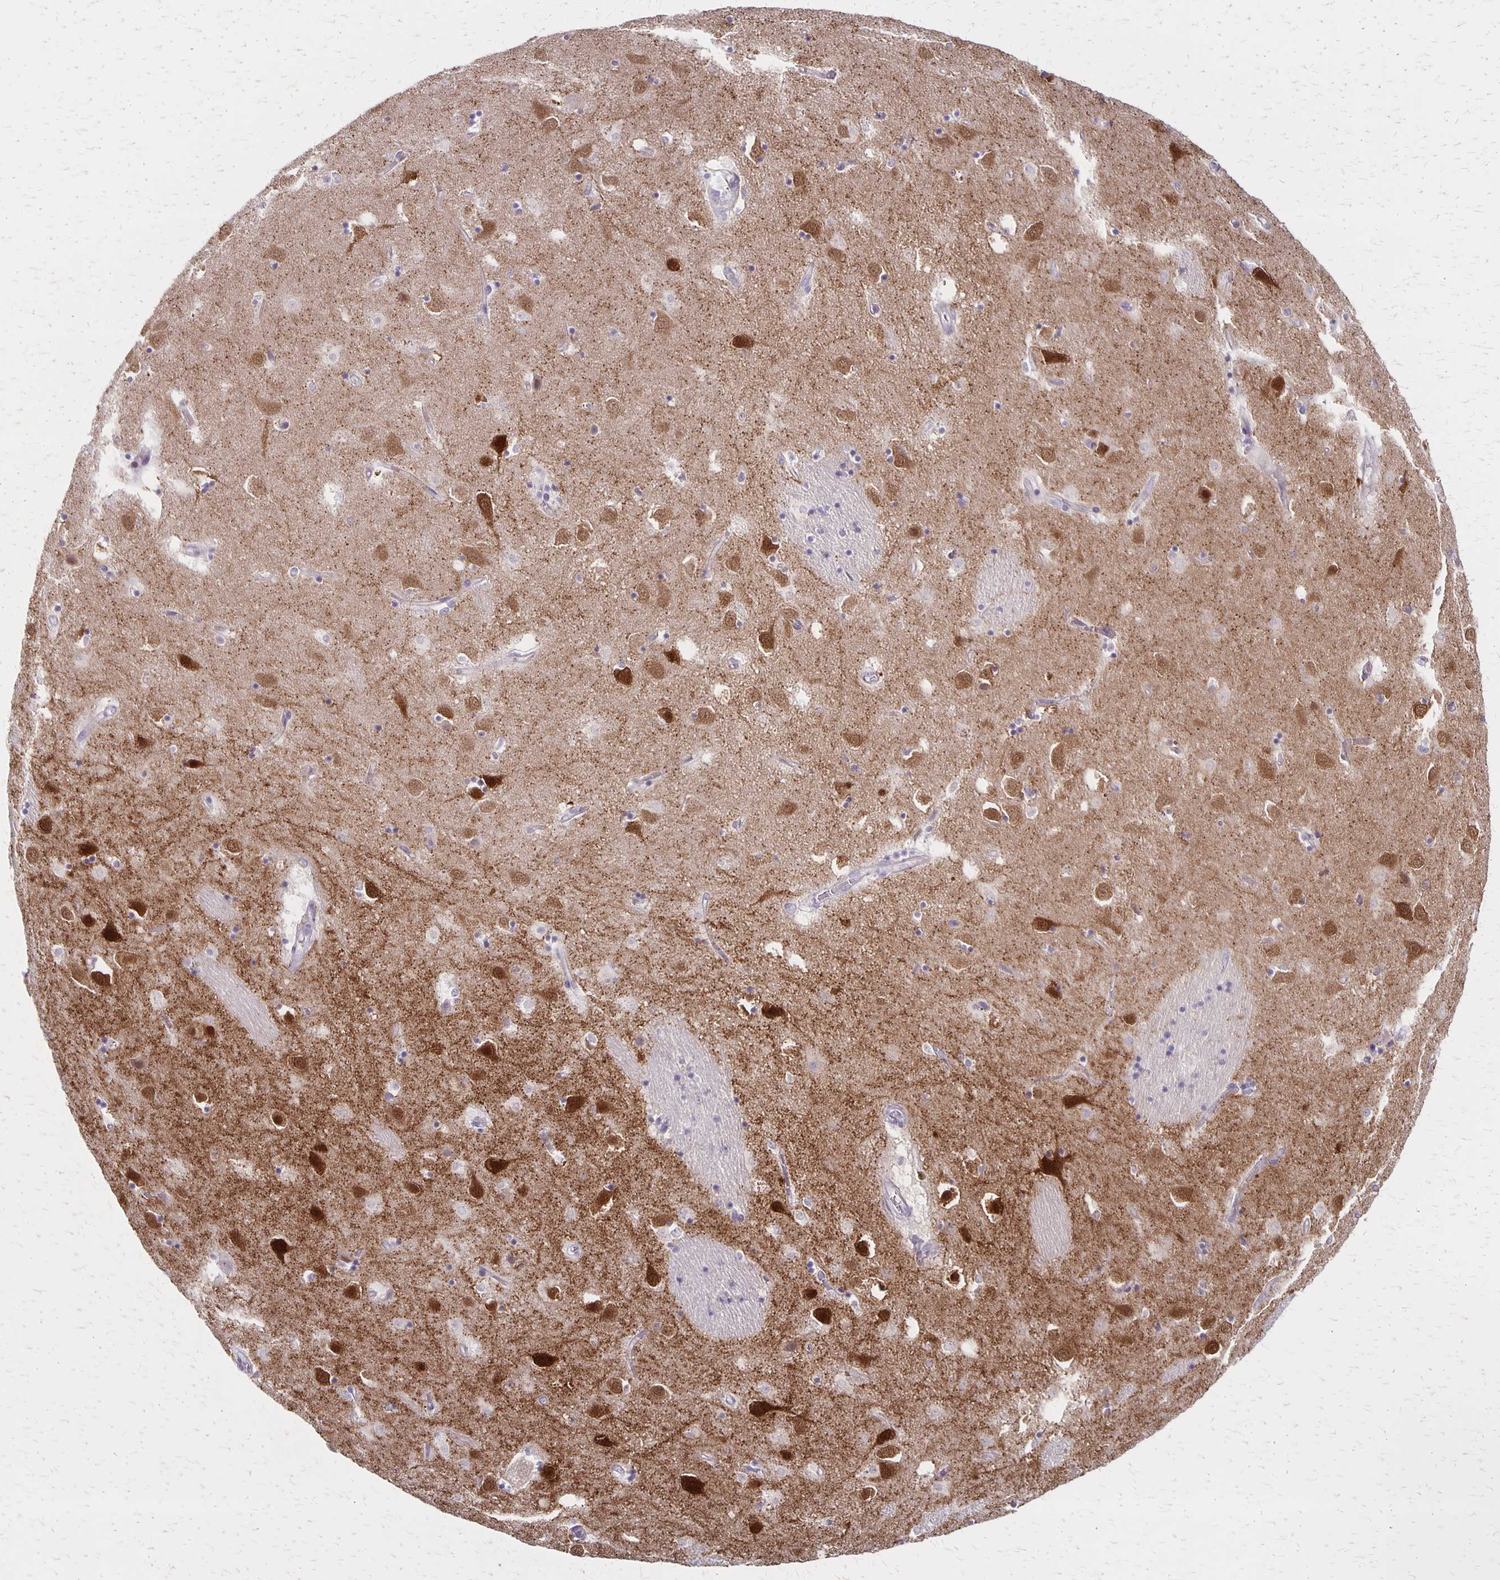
{"staining": {"intensity": "weak", "quantity": "<25%", "location": "cytoplasmic/membranous"}, "tissue": "caudate", "cell_type": "Glial cells", "image_type": "normal", "snomed": [{"axis": "morphology", "description": "Normal tissue, NOS"}, {"axis": "topography", "description": "Lateral ventricle wall"}], "caption": "The histopathology image reveals no staining of glial cells in normal caudate.", "gene": "HOMER1", "patient": {"sex": "male", "age": 58}}